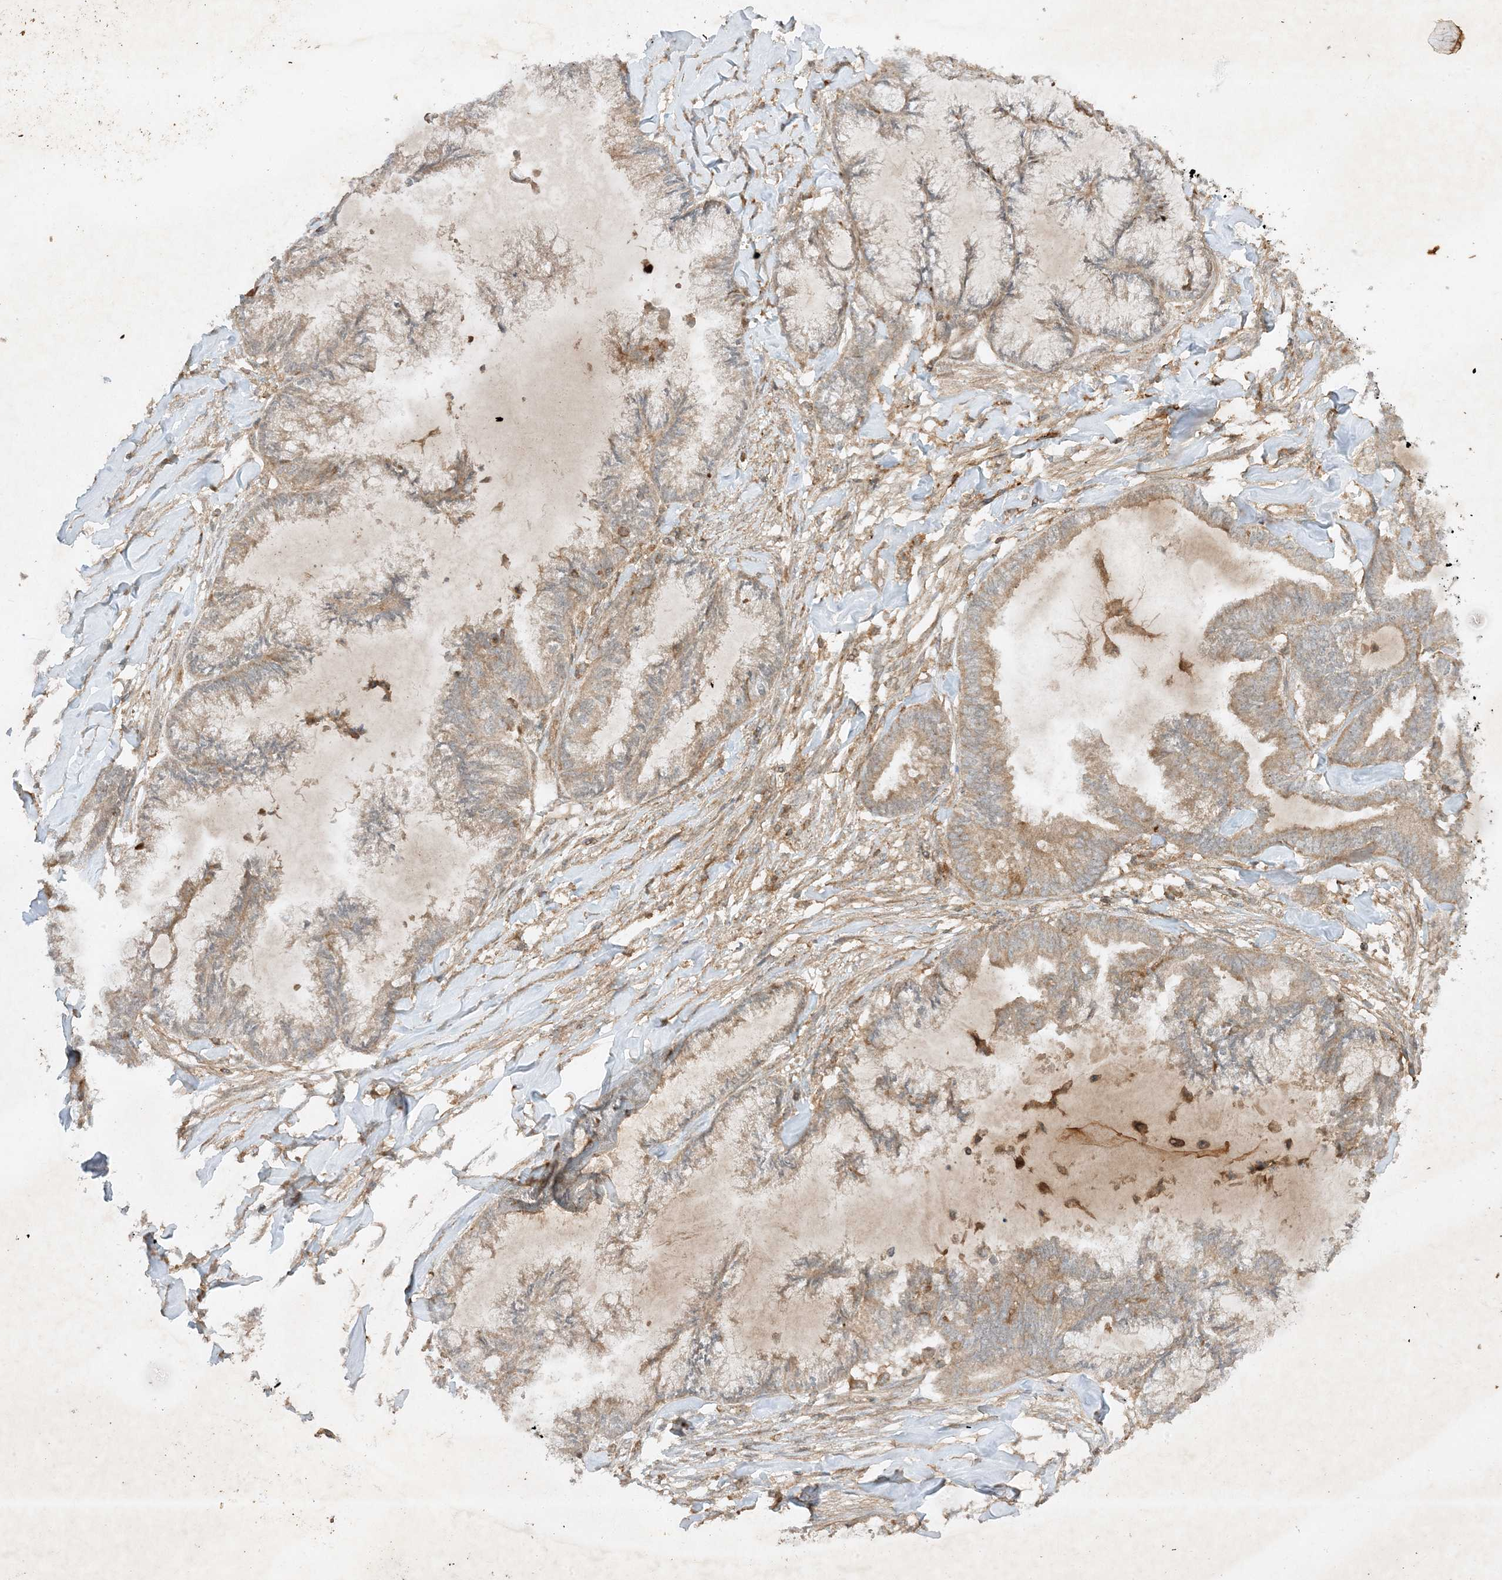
{"staining": {"intensity": "weak", "quantity": ">75%", "location": "cytoplasmic/membranous"}, "tissue": "endometrial cancer", "cell_type": "Tumor cells", "image_type": "cancer", "snomed": [{"axis": "morphology", "description": "Adenocarcinoma, NOS"}, {"axis": "topography", "description": "Endometrium"}], "caption": "Immunohistochemistry (DAB) staining of human adenocarcinoma (endometrial) shows weak cytoplasmic/membranous protein expression in about >75% of tumor cells.", "gene": "XRN1", "patient": {"sex": "female", "age": 86}}